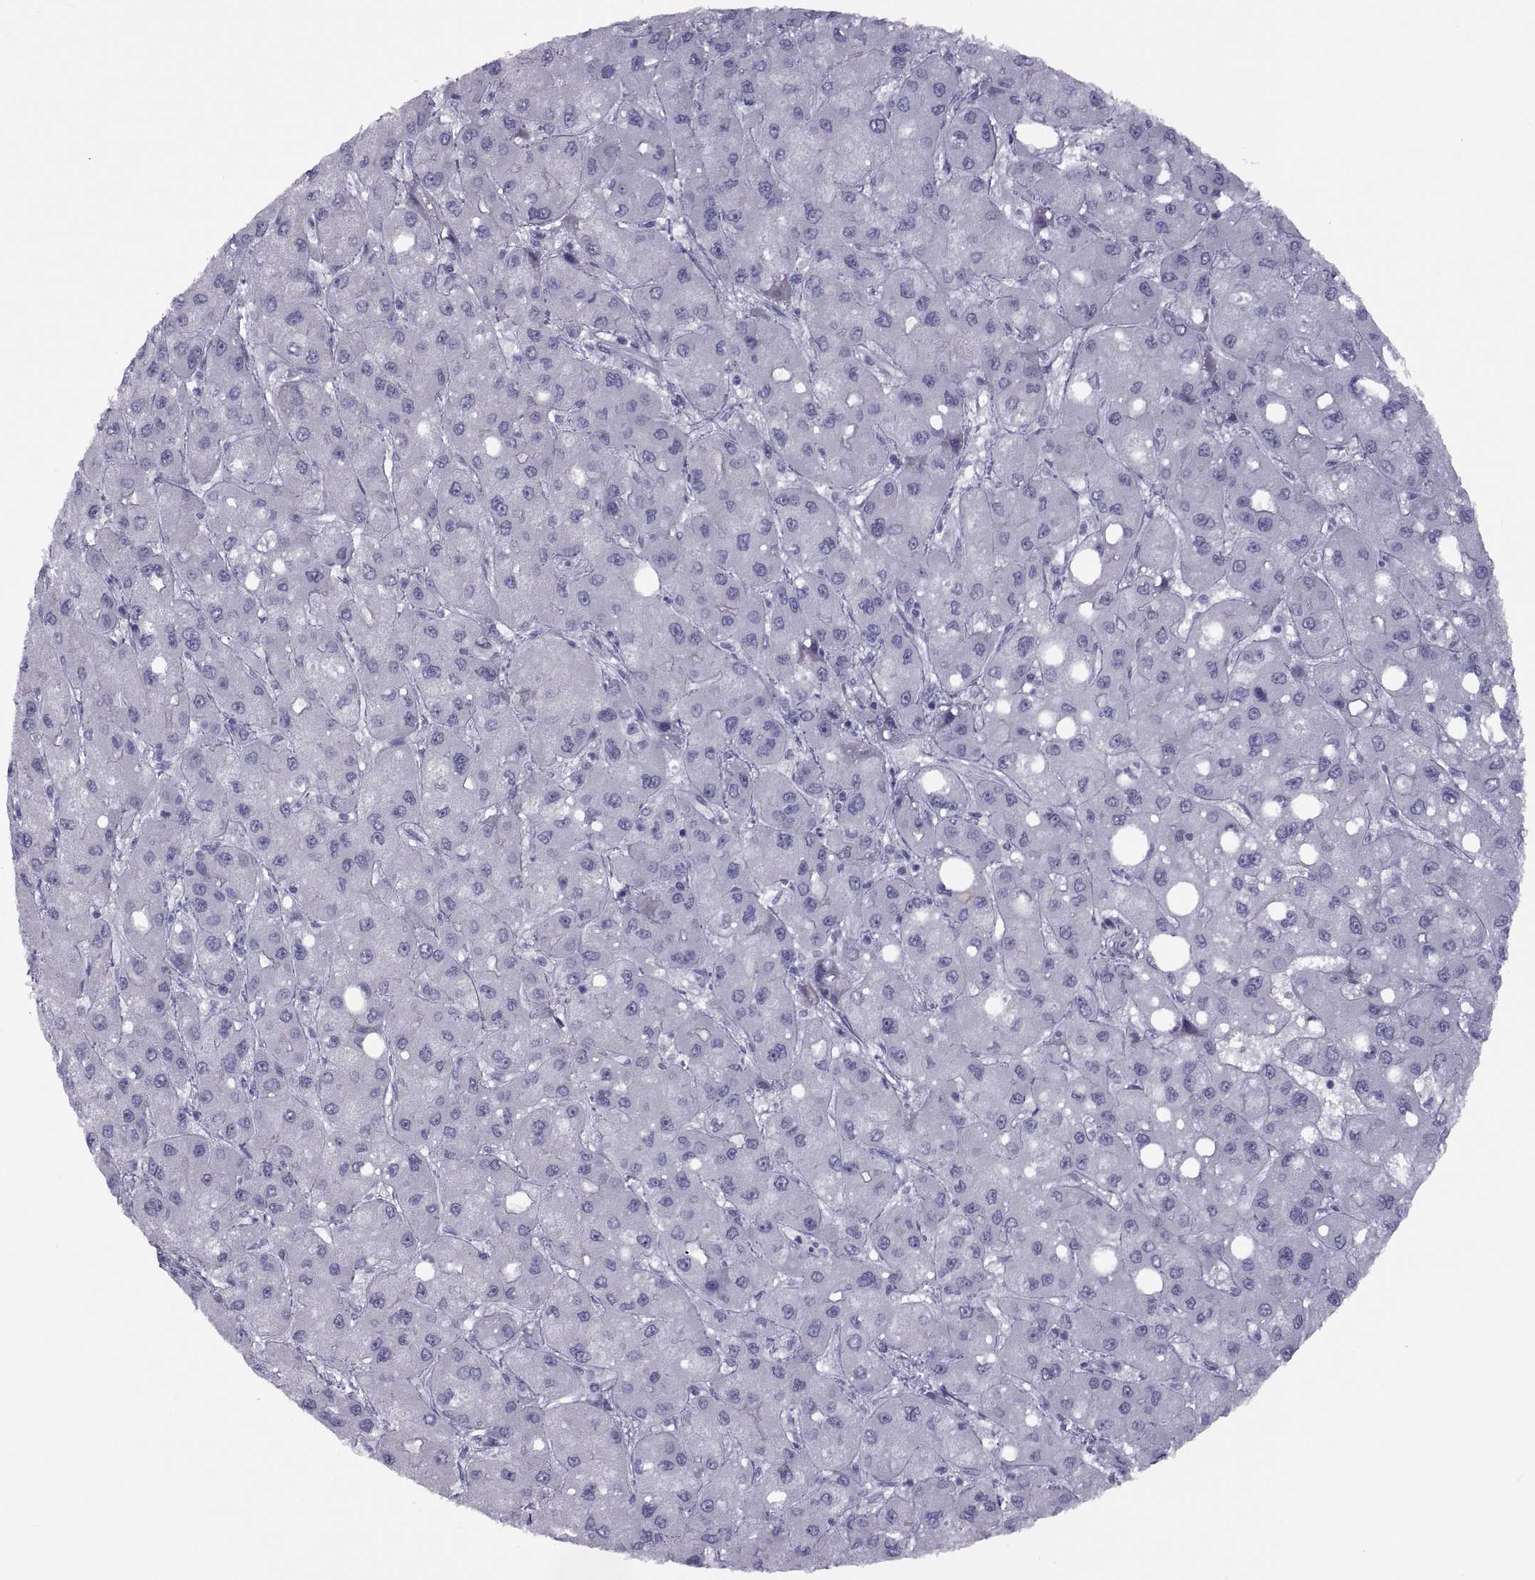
{"staining": {"intensity": "negative", "quantity": "none", "location": "none"}, "tissue": "liver cancer", "cell_type": "Tumor cells", "image_type": "cancer", "snomed": [{"axis": "morphology", "description": "Carcinoma, Hepatocellular, NOS"}, {"axis": "topography", "description": "Liver"}], "caption": "Liver cancer was stained to show a protein in brown. There is no significant staining in tumor cells.", "gene": "TMEM158", "patient": {"sex": "male", "age": 73}}